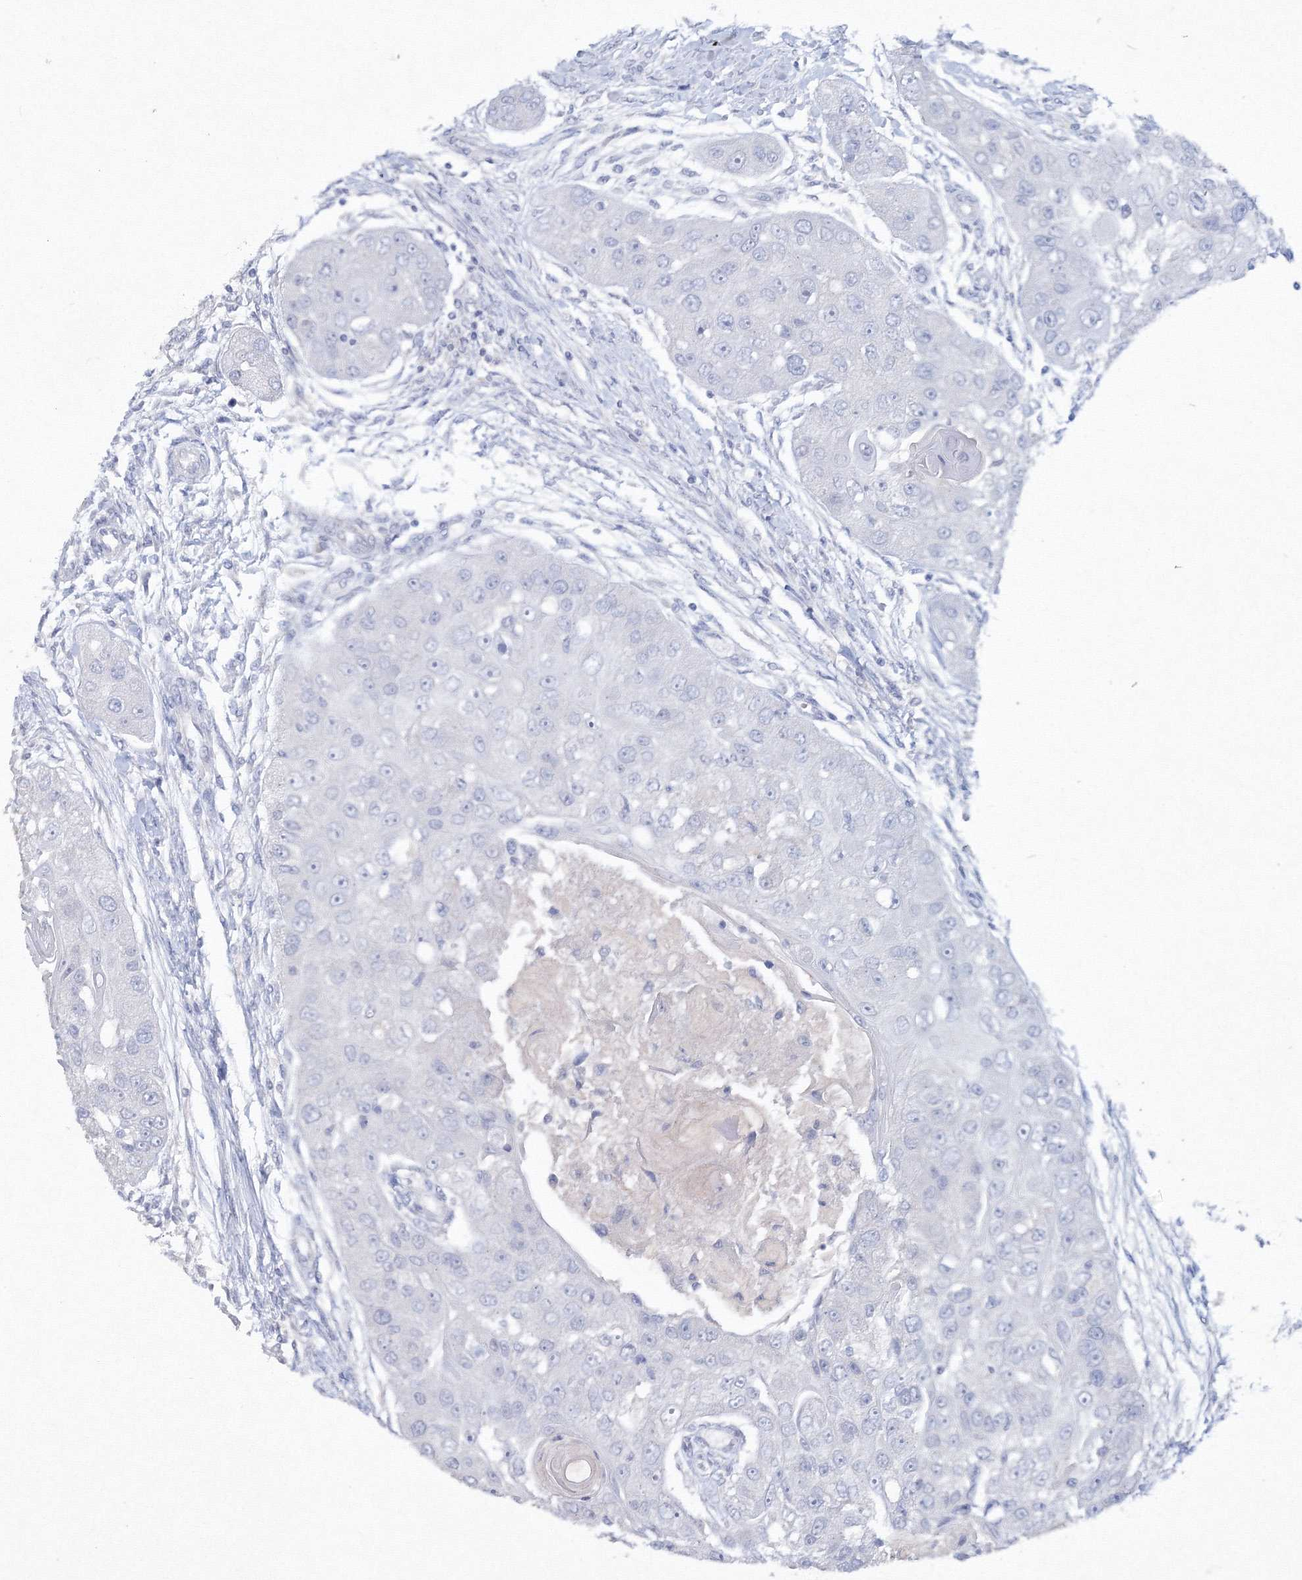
{"staining": {"intensity": "negative", "quantity": "none", "location": "none"}, "tissue": "head and neck cancer", "cell_type": "Tumor cells", "image_type": "cancer", "snomed": [{"axis": "morphology", "description": "Normal tissue, NOS"}, {"axis": "morphology", "description": "Squamous cell carcinoma, NOS"}, {"axis": "topography", "description": "Skeletal muscle"}, {"axis": "topography", "description": "Head-Neck"}], "caption": "Immunohistochemistry (IHC) photomicrograph of head and neck cancer (squamous cell carcinoma) stained for a protein (brown), which displays no staining in tumor cells.", "gene": "GCKR", "patient": {"sex": "male", "age": 51}}